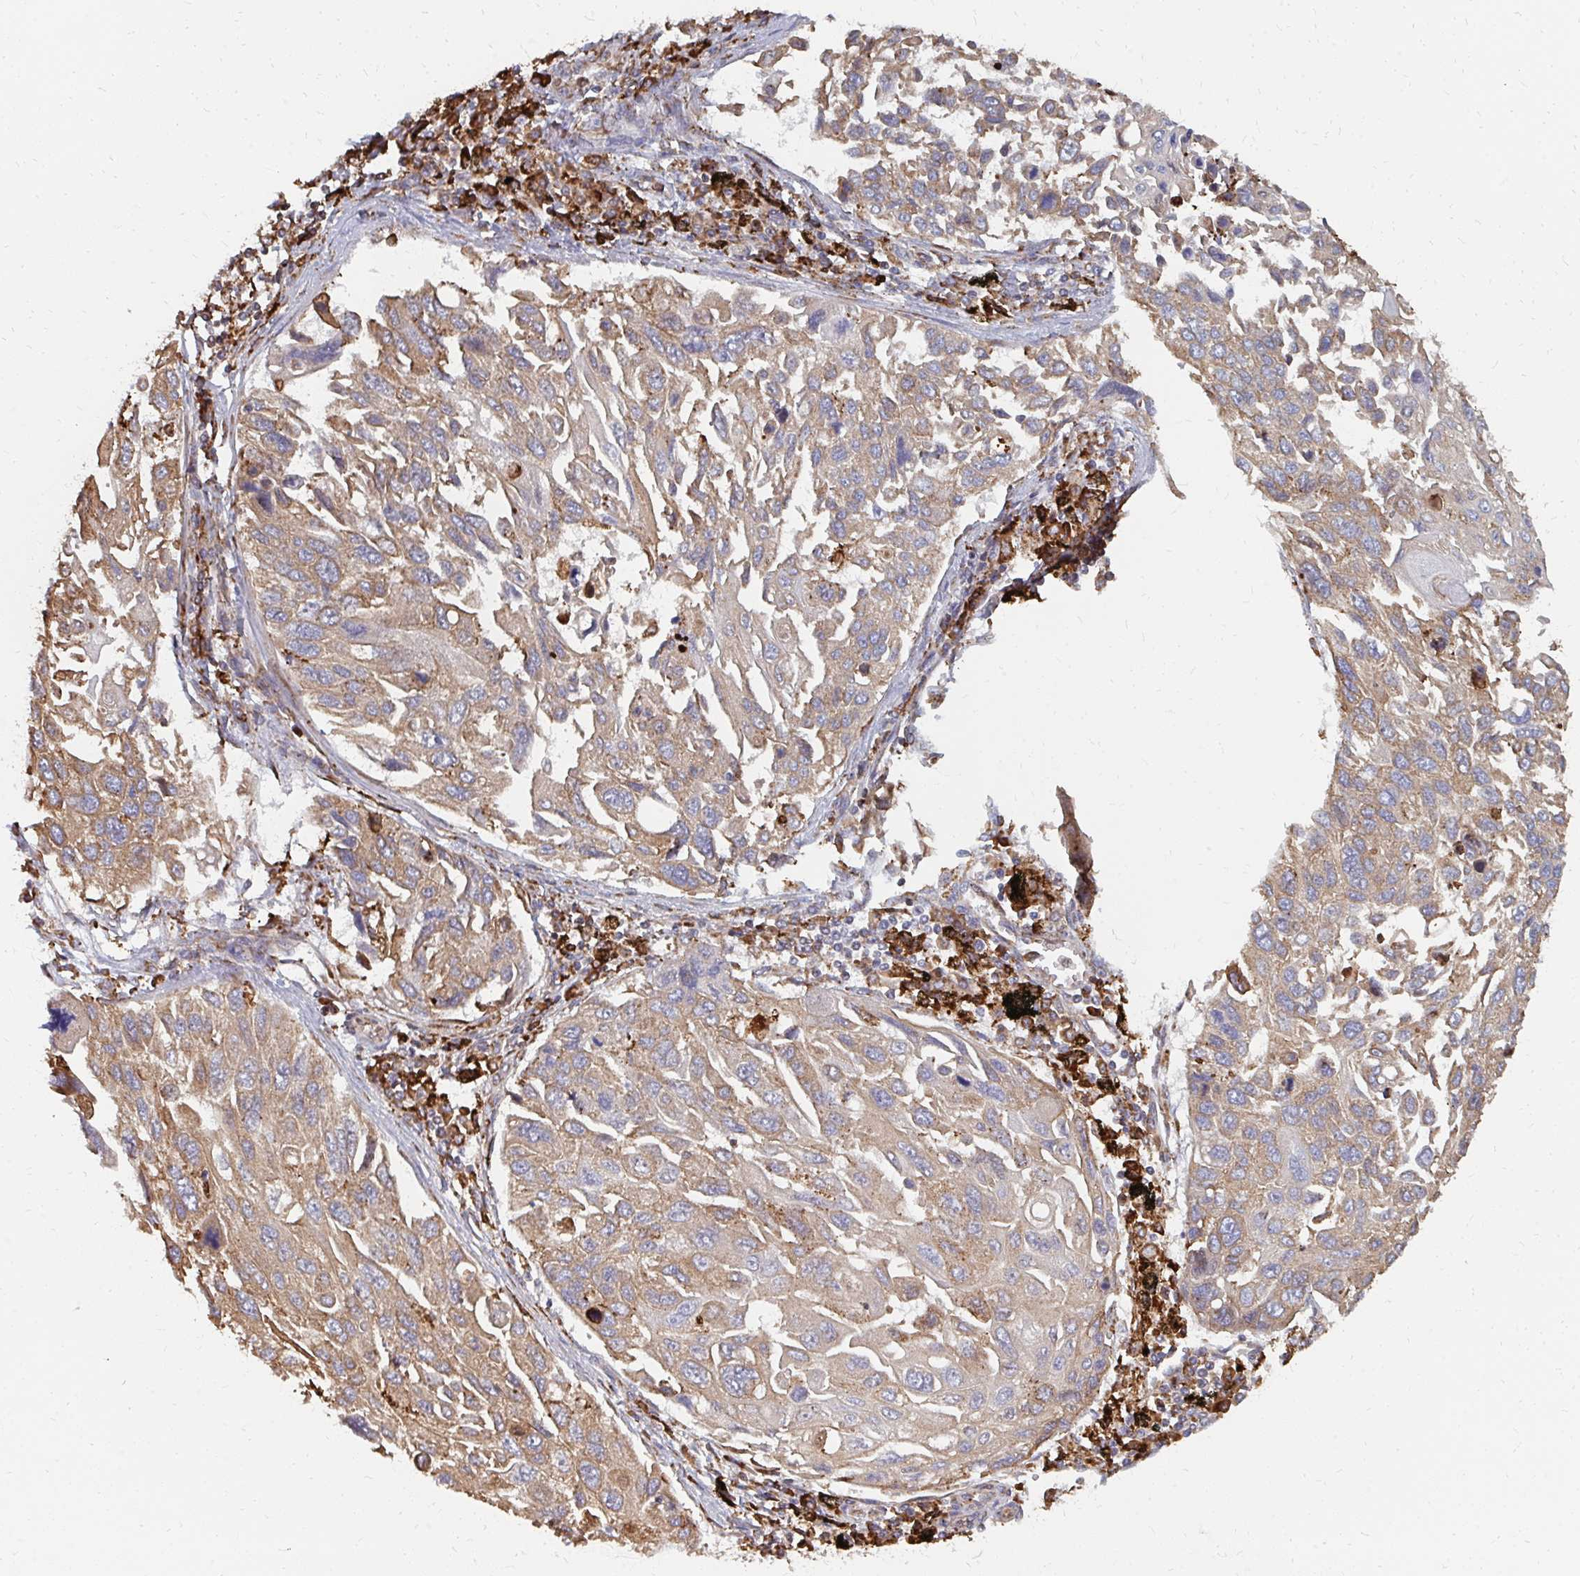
{"staining": {"intensity": "moderate", "quantity": "25%-75%", "location": "cytoplasmic/membranous"}, "tissue": "lung cancer", "cell_type": "Tumor cells", "image_type": "cancer", "snomed": [{"axis": "morphology", "description": "Squamous cell carcinoma, NOS"}, {"axis": "topography", "description": "Lung"}], "caption": "This image reveals IHC staining of human lung cancer (squamous cell carcinoma), with medium moderate cytoplasmic/membranous expression in about 25%-75% of tumor cells.", "gene": "PPP1R13L", "patient": {"sex": "male", "age": 62}}